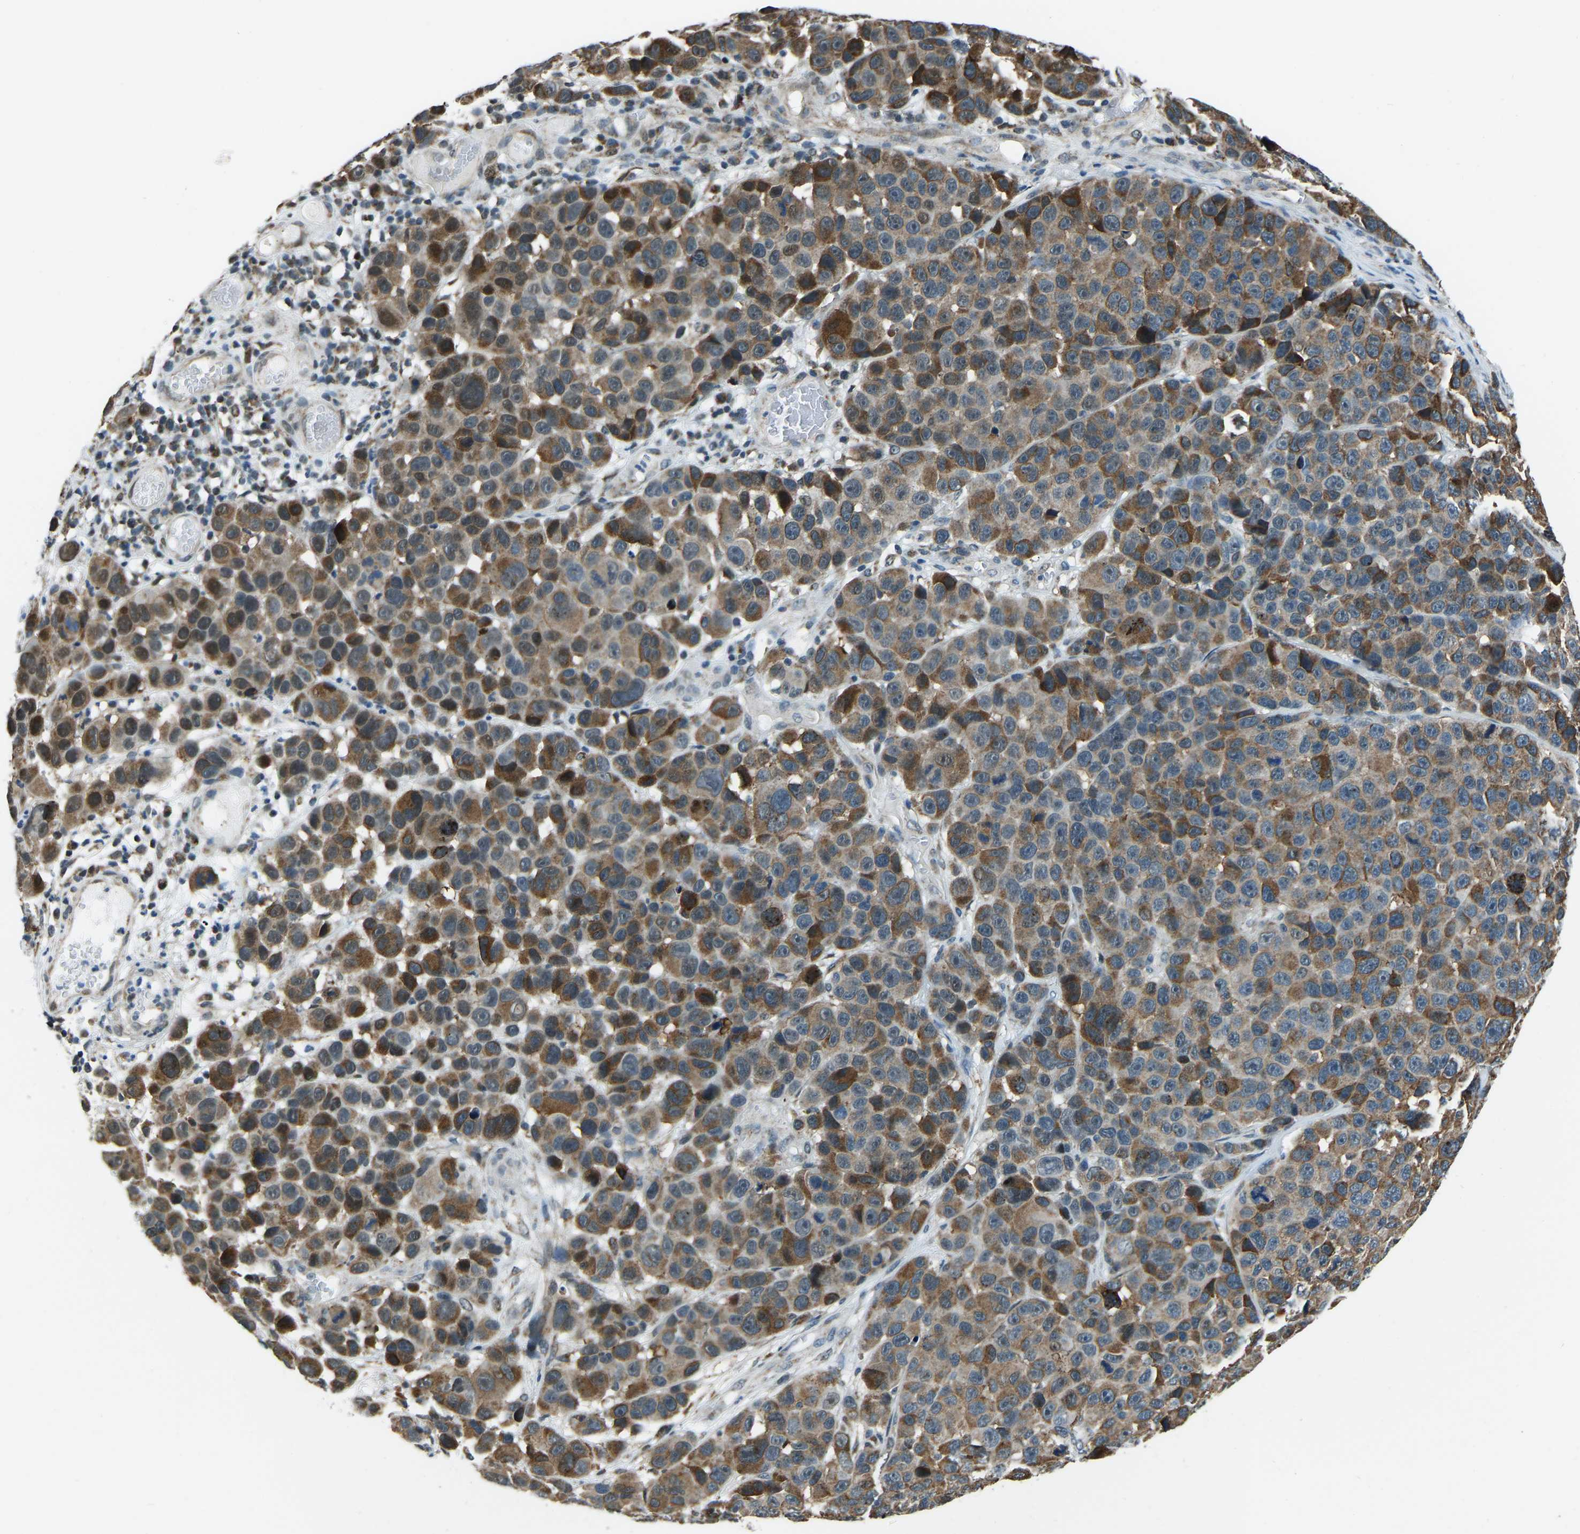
{"staining": {"intensity": "moderate", "quantity": ">75%", "location": "cytoplasmic/membranous"}, "tissue": "melanoma", "cell_type": "Tumor cells", "image_type": "cancer", "snomed": [{"axis": "morphology", "description": "Malignant melanoma, NOS"}, {"axis": "topography", "description": "Skin"}], "caption": "This image reveals melanoma stained with immunohistochemistry (IHC) to label a protein in brown. The cytoplasmic/membranous of tumor cells show moderate positivity for the protein. Nuclei are counter-stained blue.", "gene": "RBM33", "patient": {"sex": "male", "age": 53}}